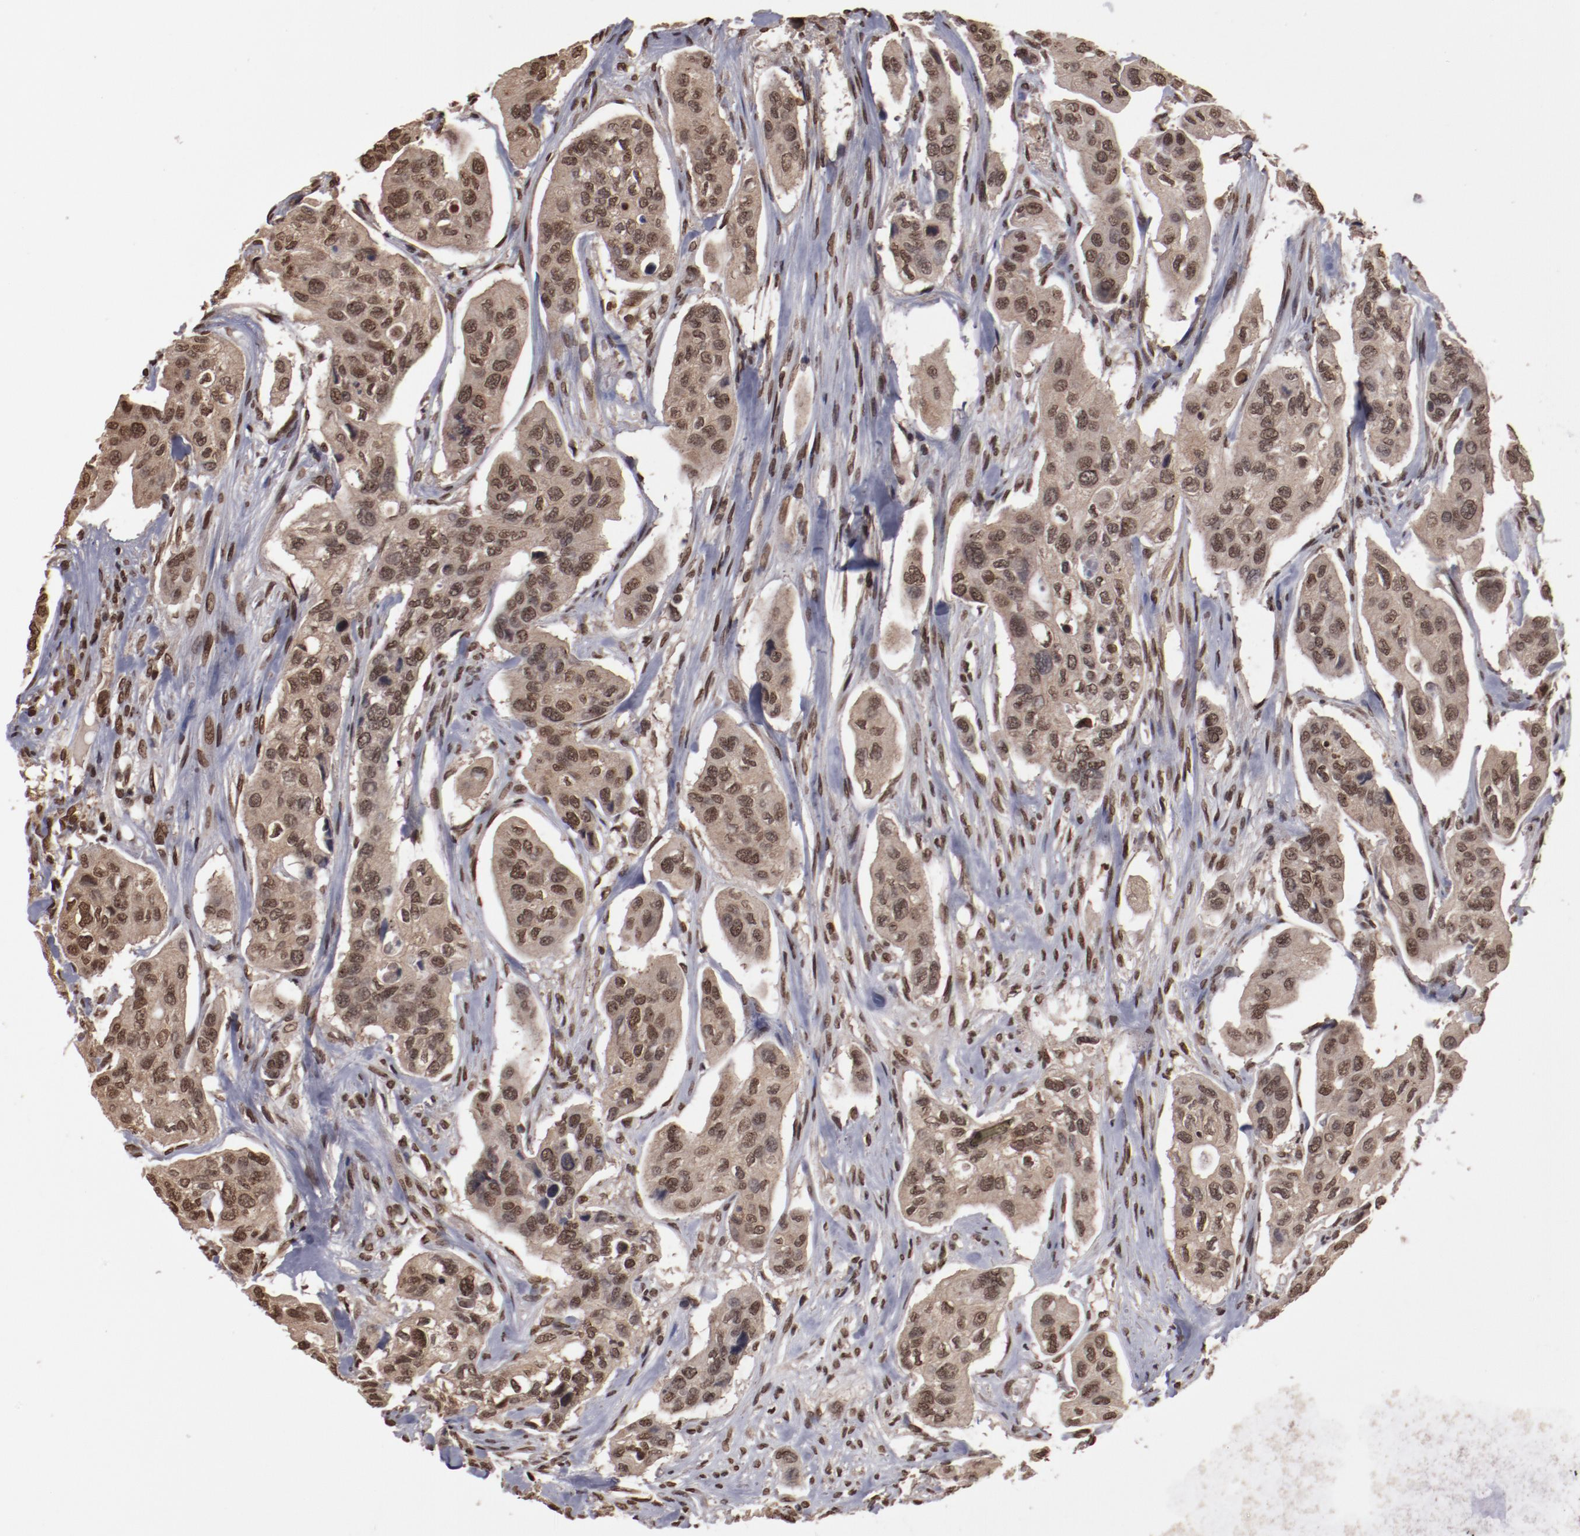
{"staining": {"intensity": "moderate", "quantity": ">75%", "location": "cytoplasmic/membranous,nuclear"}, "tissue": "urothelial cancer", "cell_type": "Tumor cells", "image_type": "cancer", "snomed": [{"axis": "morphology", "description": "Adenocarcinoma, NOS"}, {"axis": "topography", "description": "Urinary bladder"}], "caption": "The image displays immunohistochemical staining of adenocarcinoma. There is moderate cytoplasmic/membranous and nuclear staining is identified in about >75% of tumor cells.", "gene": "AKT1", "patient": {"sex": "male", "age": 61}}